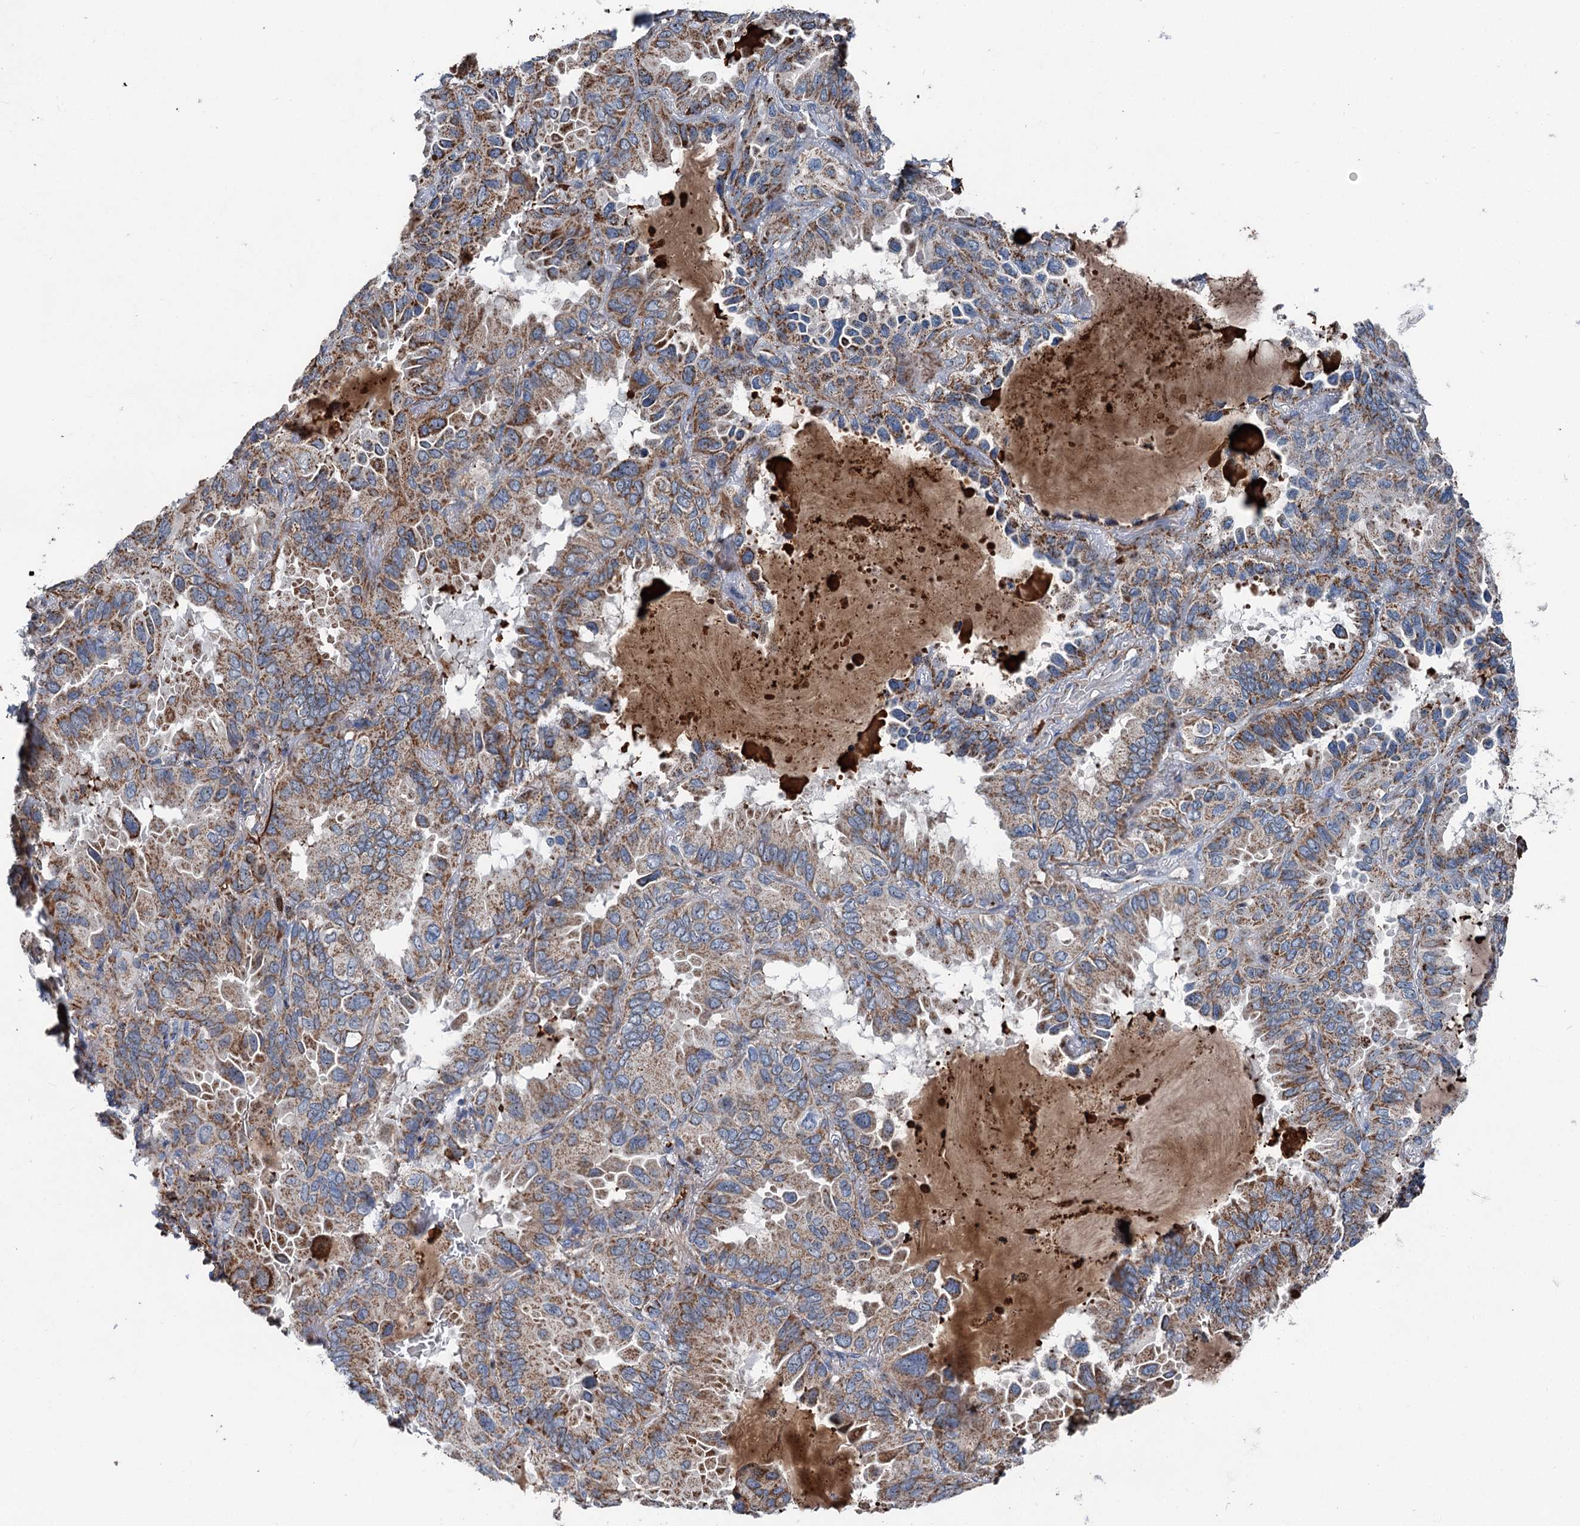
{"staining": {"intensity": "moderate", "quantity": ">75%", "location": "cytoplasmic/membranous"}, "tissue": "lung cancer", "cell_type": "Tumor cells", "image_type": "cancer", "snomed": [{"axis": "morphology", "description": "Adenocarcinoma, NOS"}, {"axis": "topography", "description": "Lung"}], "caption": "Lung adenocarcinoma stained with a brown dye demonstrates moderate cytoplasmic/membranous positive expression in about >75% of tumor cells.", "gene": "DDIAS", "patient": {"sex": "male", "age": 64}}